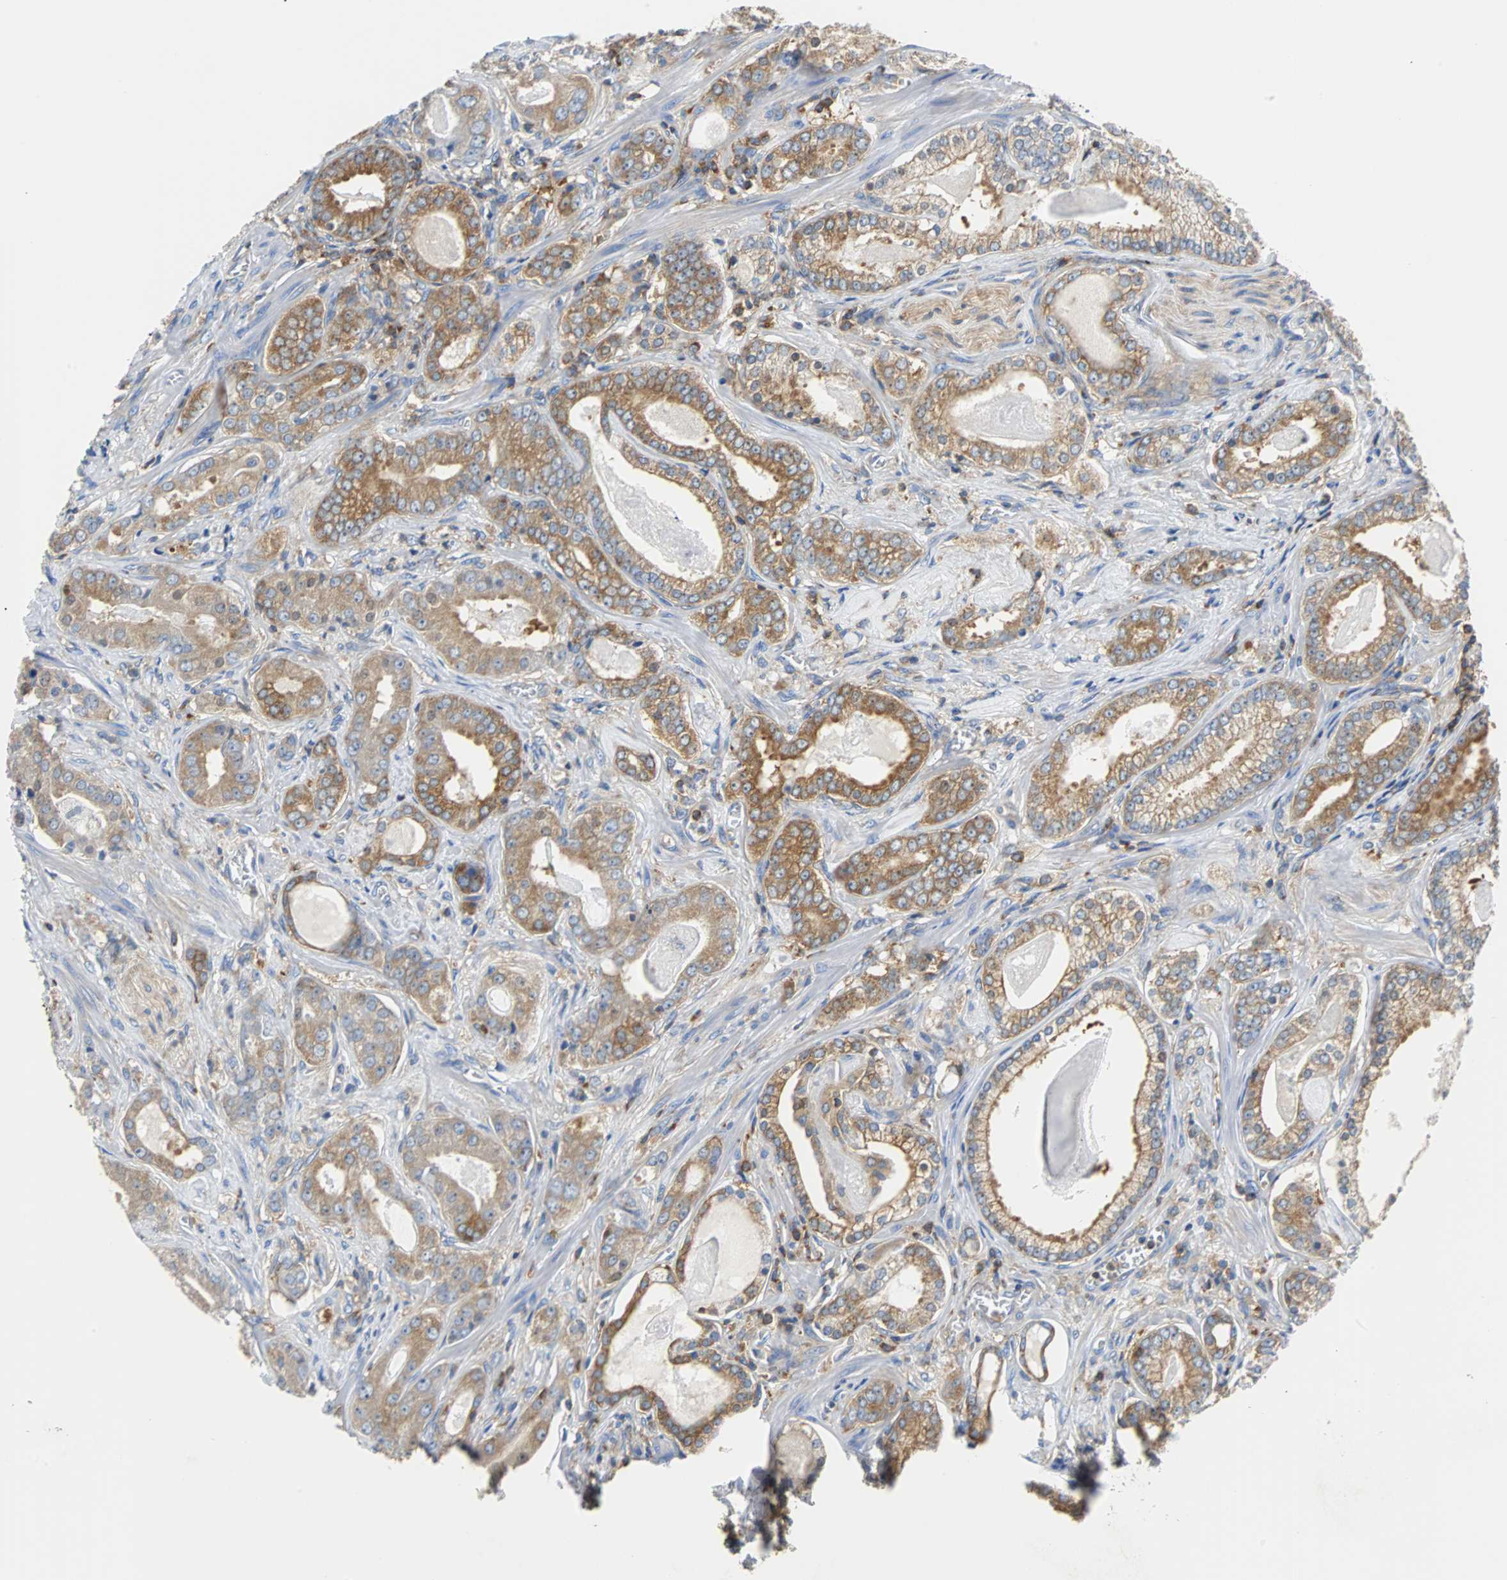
{"staining": {"intensity": "moderate", "quantity": ">75%", "location": "cytoplasmic/membranous"}, "tissue": "prostate cancer", "cell_type": "Tumor cells", "image_type": "cancer", "snomed": [{"axis": "morphology", "description": "Adenocarcinoma, Low grade"}, {"axis": "topography", "description": "Prostate"}], "caption": "Moderate cytoplasmic/membranous staining for a protein is appreciated in about >75% of tumor cells of prostate cancer (low-grade adenocarcinoma) using IHC.", "gene": "TSC22D4", "patient": {"sex": "male", "age": 59}}